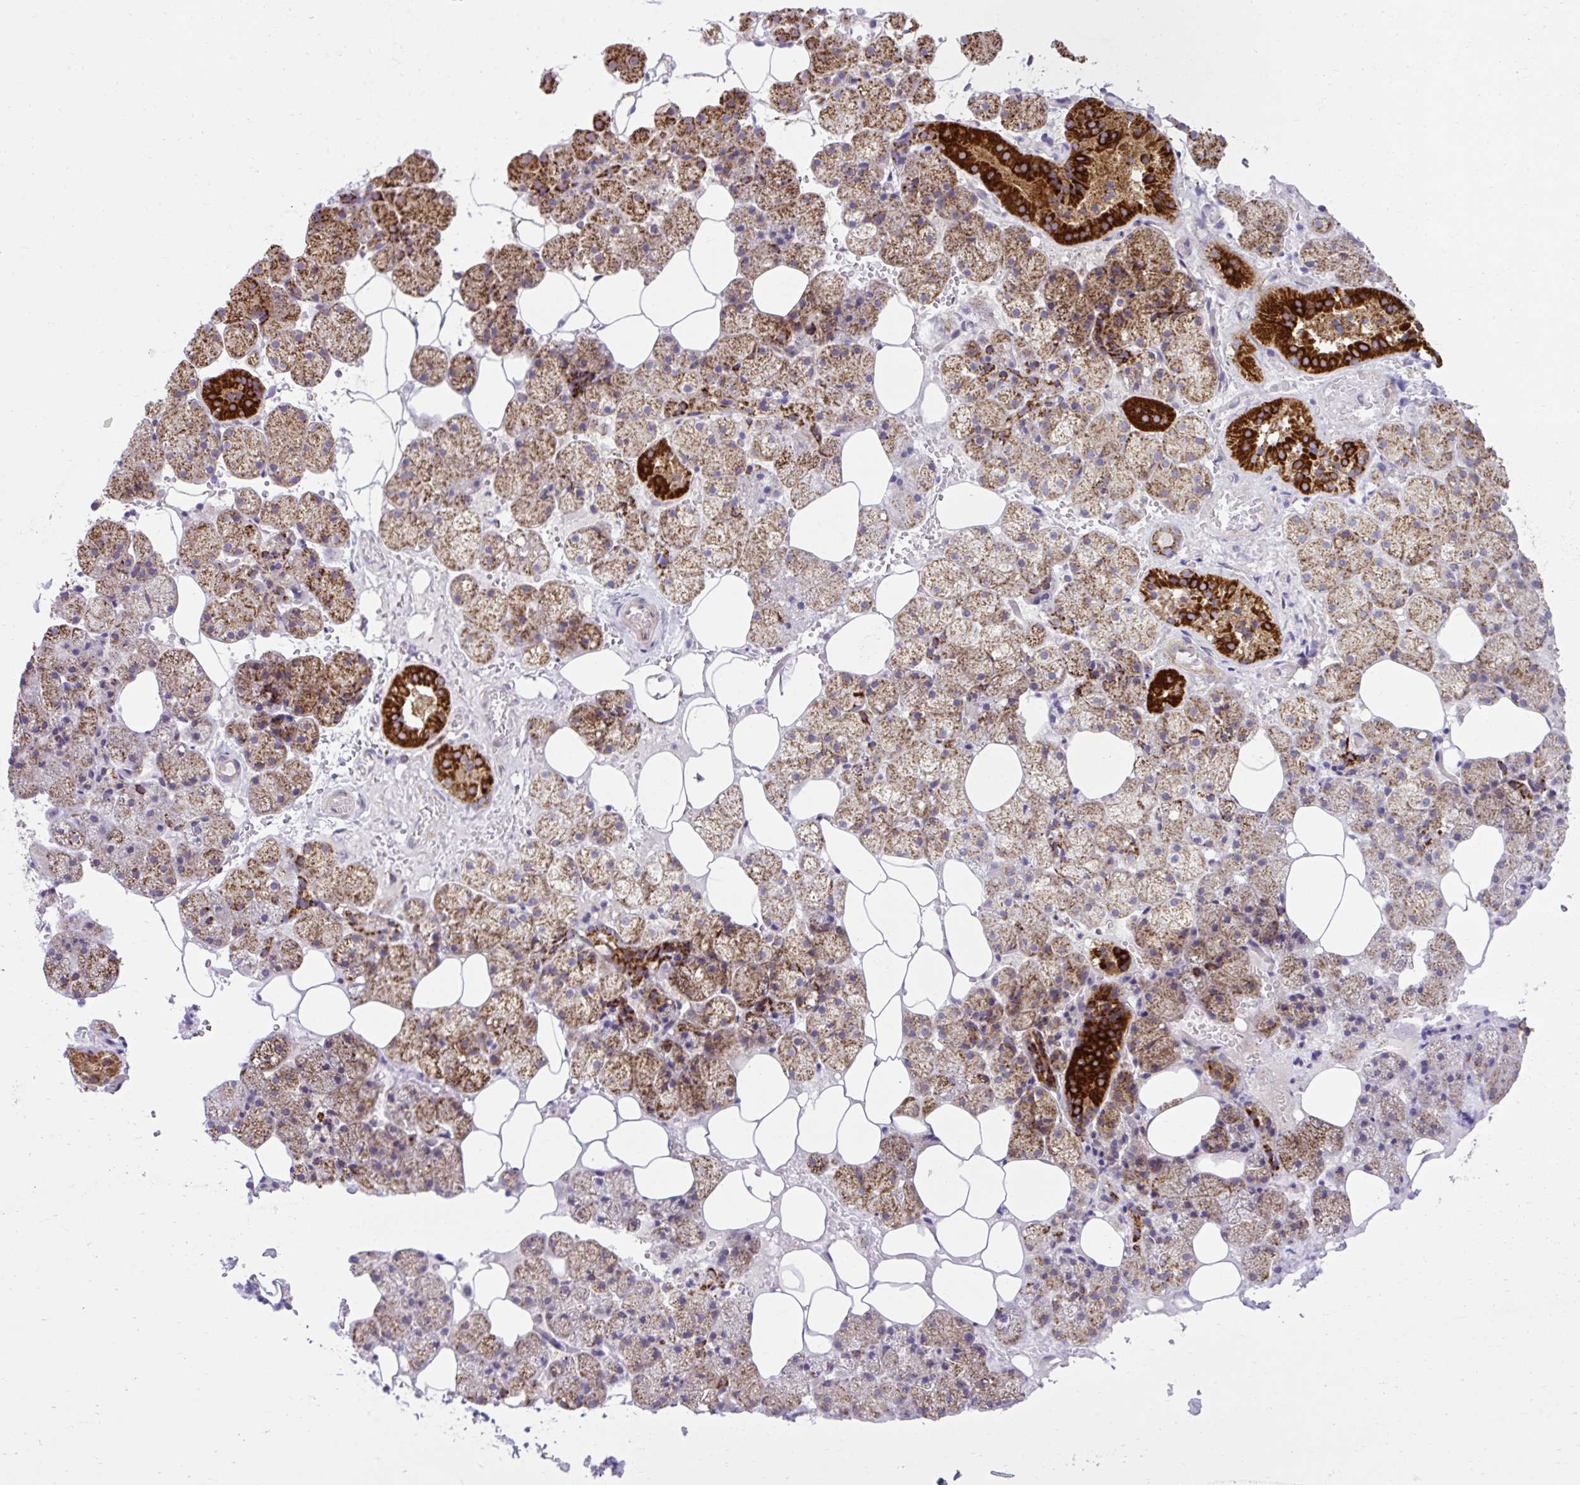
{"staining": {"intensity": "strong", "quantity": ">75%", "location": "cytoplasmic/membranous"}, "tissue": "salivary gland", "cell_type": "Glandular cells", "image_type": "normal", "snomed": [{"axis": "morphology", "description": "Normal tissue, NOS"}, {"axis": "topography", "description": "Salivary gland"}, {"axis": "topography", "description": "Peripheral nerve tissue"}], "caption": "A brown stain shows strong cytoplasmic/membranous expression of a protein in glandular cells of normal salivary gland. The staining is performed using DAB (3,3'-diaminobenzidine) brown chromogen to label protein expression. The nuclei are counter-stained blue using hematoxylin.", "gene": "LIMS1", "patient": {"sex": "male", "age": 38}}